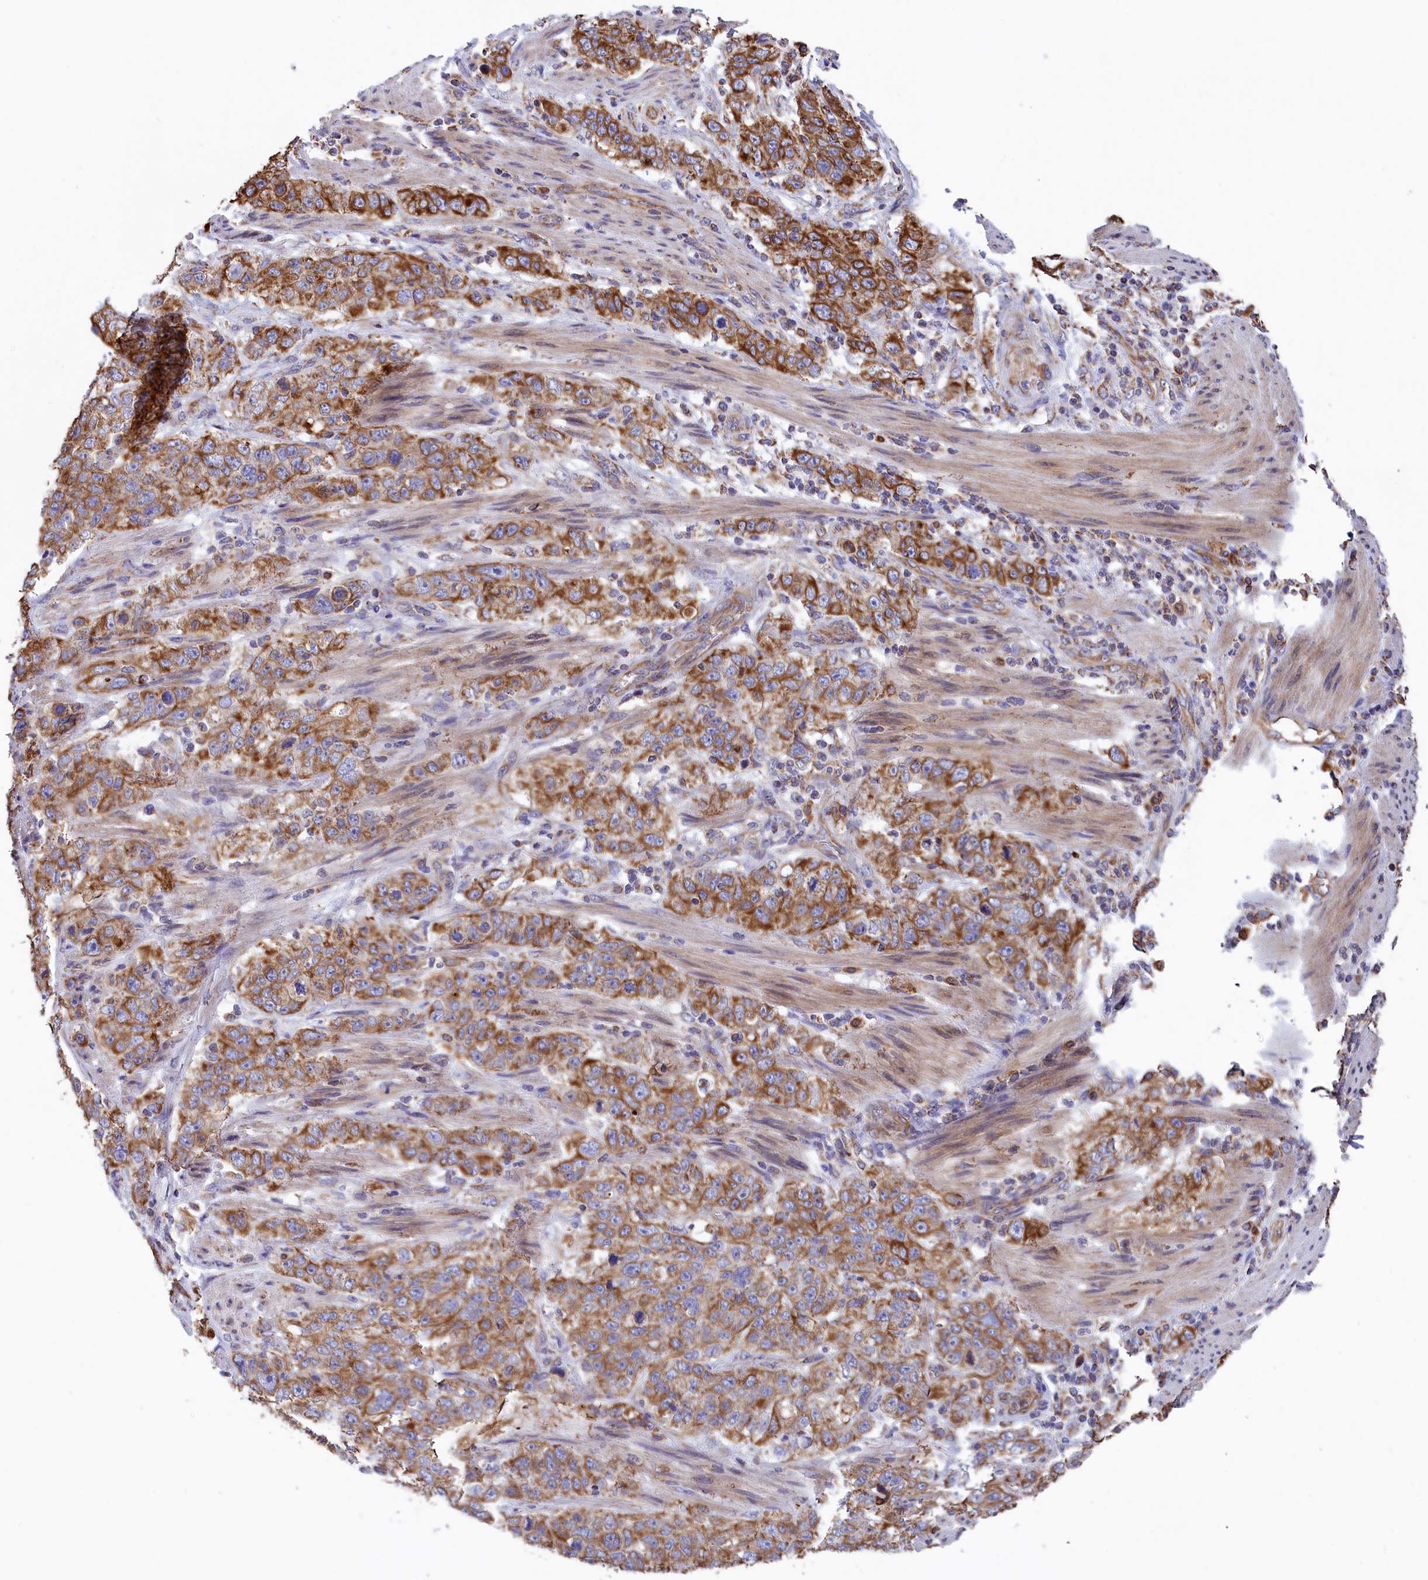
{"staining": {"intensity": "moderate", "quantity": ">75%", "location": "cytoplasmic/membranous"}, "tissue": "stomach cancer", "cell_type": "Tumor cells", "image_type": "cancer", "snomed": [{"axis": "morphology", "description": "Adenocarcinoma, NOS"}, {"axis": "topography", "description": "Stomach"}], "caption": "Immunohistochemistry staining of stomach cancer (adenocarcinoma), which reveals medium levels of moderate cytoplasmic/membranous expression in about >75% of tumor cells indicating moderate cytoplasmic/membranous protein staining. The staining was performed using DAB (3,3'-diaminobenzidine) (brown) for protein detection and nuclei were counterstained in hematoxylin (blue).", "gene": "GATB", "patient": {"sex": "male", "age": 48}}